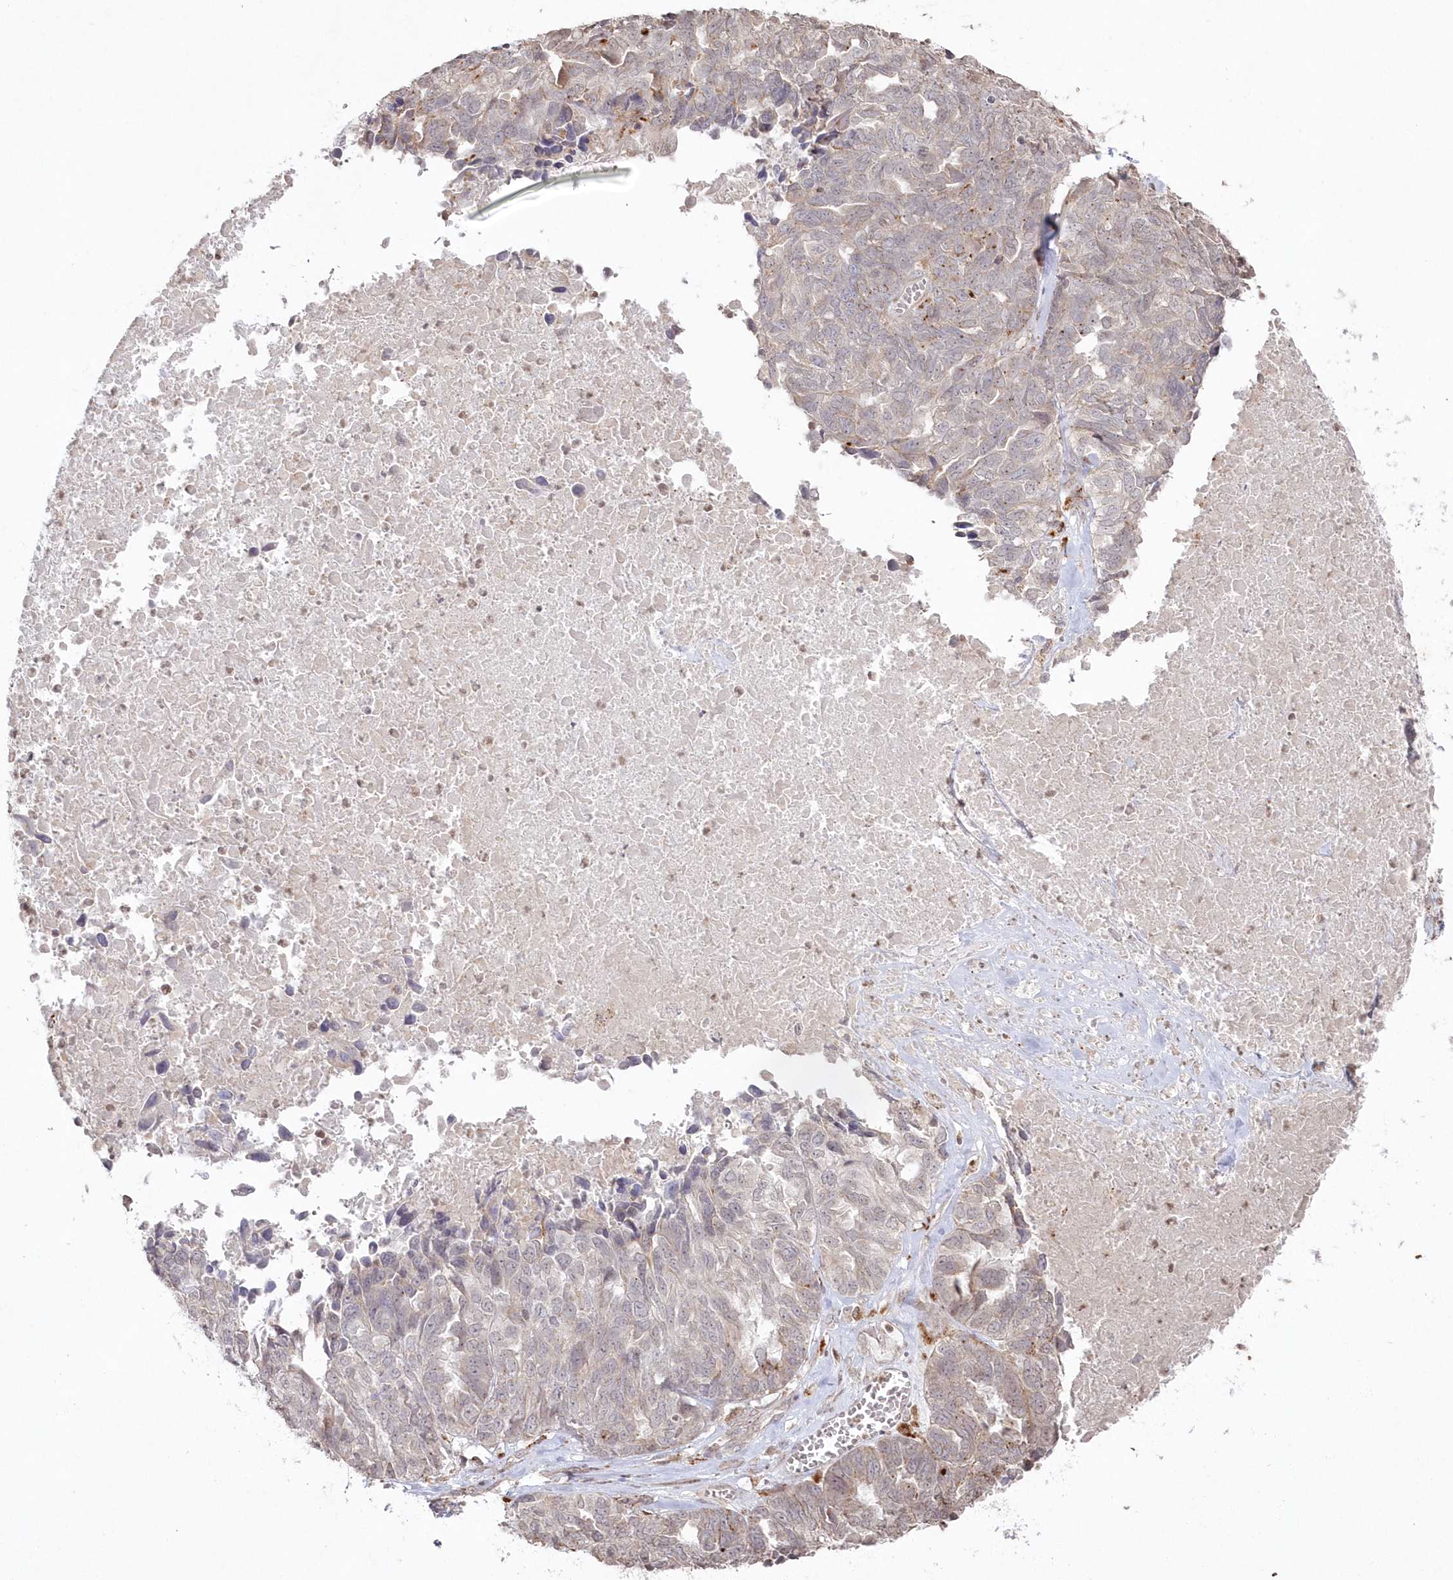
{"staining": {"intensity": "weak", "quantity": "<25%", "location": "cytoplasmic/membranous"}, "tissue": "ovarian cancer", "cell_type": "Tumor cells", "image_type": "cancer", "snomed": [{"axis": "morphology", "description": "Cystadenocarcinoma, serous, NOS"}, {"axis": "topography", "description": "Ovary"}], "caption": "Immunohistochemistry (IHC) of ovarian cancer (serous cystadenocarcinoma) shows no positivity in tumor cells.", "gene": "ARSB", "patient": {"sex": "female", "age": 79}}